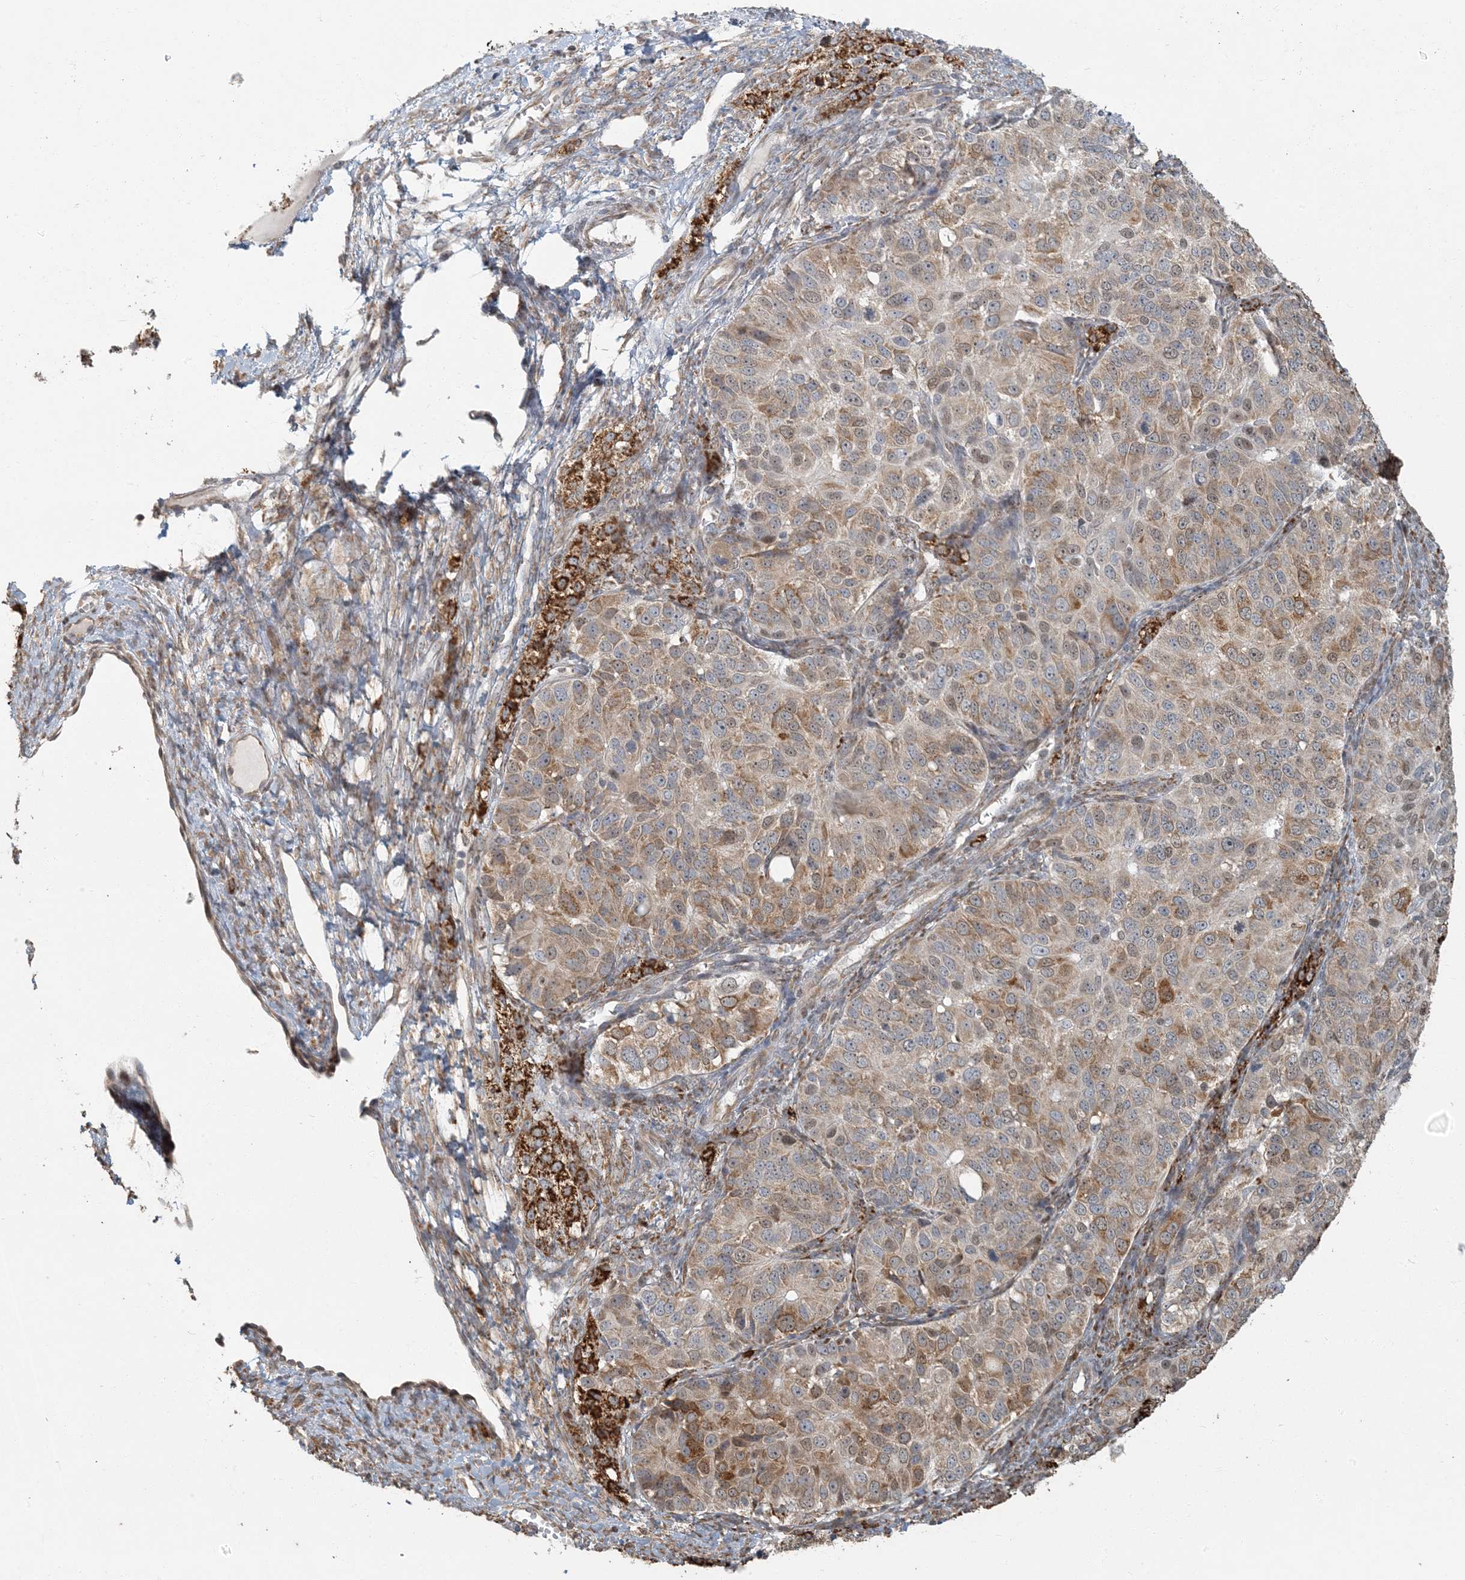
{"staining": {"intensity": "moderate", "quantity": "25%-75%", "location": "cytoplasmic/membranous,nuclear"}, "tissue": "ovarian cancer", "cell_type": "Tumor cells", "image_type": "cancer", "snomed": [{"axis": "morphology", "description": "Carcinoma, endometroid"}, {"axis": "topography", "description": "Ovary"}], "caption": "This micrograph displays immunohistochemistry staining of ovarian endometroid carcinoma, with medium moderate cytoplasmic/membranous and nuclear positivity in about 25%-75% of tumor cells.", "gene": "AK9", "patient": {"sex": "female", "age": 51}}